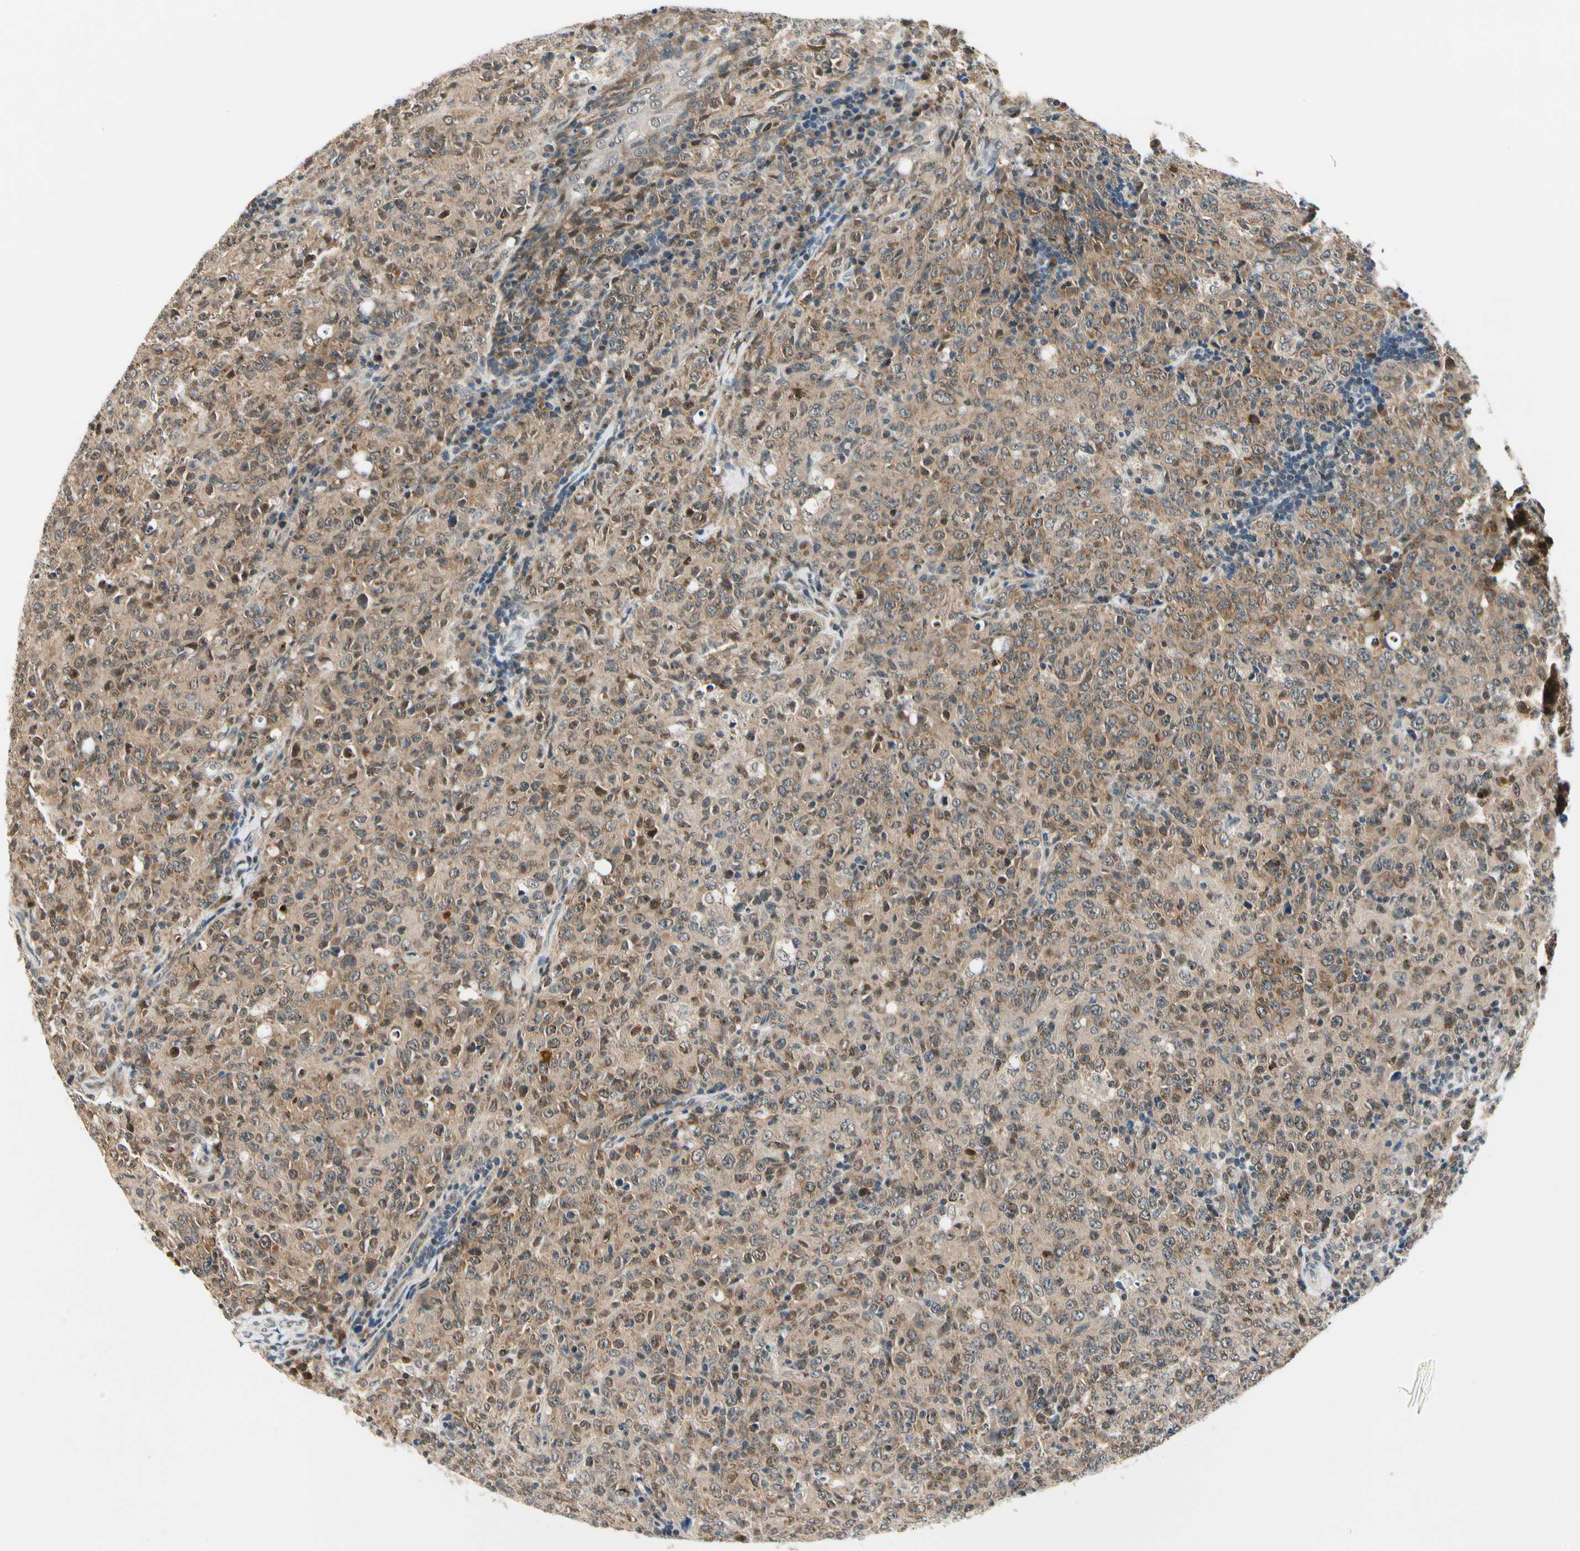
{"staining": {"intensity": "moderate", "quantity": ">75%", "location": "cytoplasmic/membranous"}, "tissue": "lymphoma", "cell_type": "Tumor cells", "image_type": "cancer", "snomed": [{"axis": "morphology", "description": "Malignant lymphoma, non-Hodgkin's type, High grade"}, {"axis": "topography", "description": "Tonsil"}], "caption": "Immunohistochemical staining of high-grade malignant lymphoma, non-Hodgkin's type exhibits medium levels of moderate cytoplasmic/membranous positivity in approximately >75% of tumor cells.", "gene": "PDK2", "patient": {"sex": "female", "age": 36}}